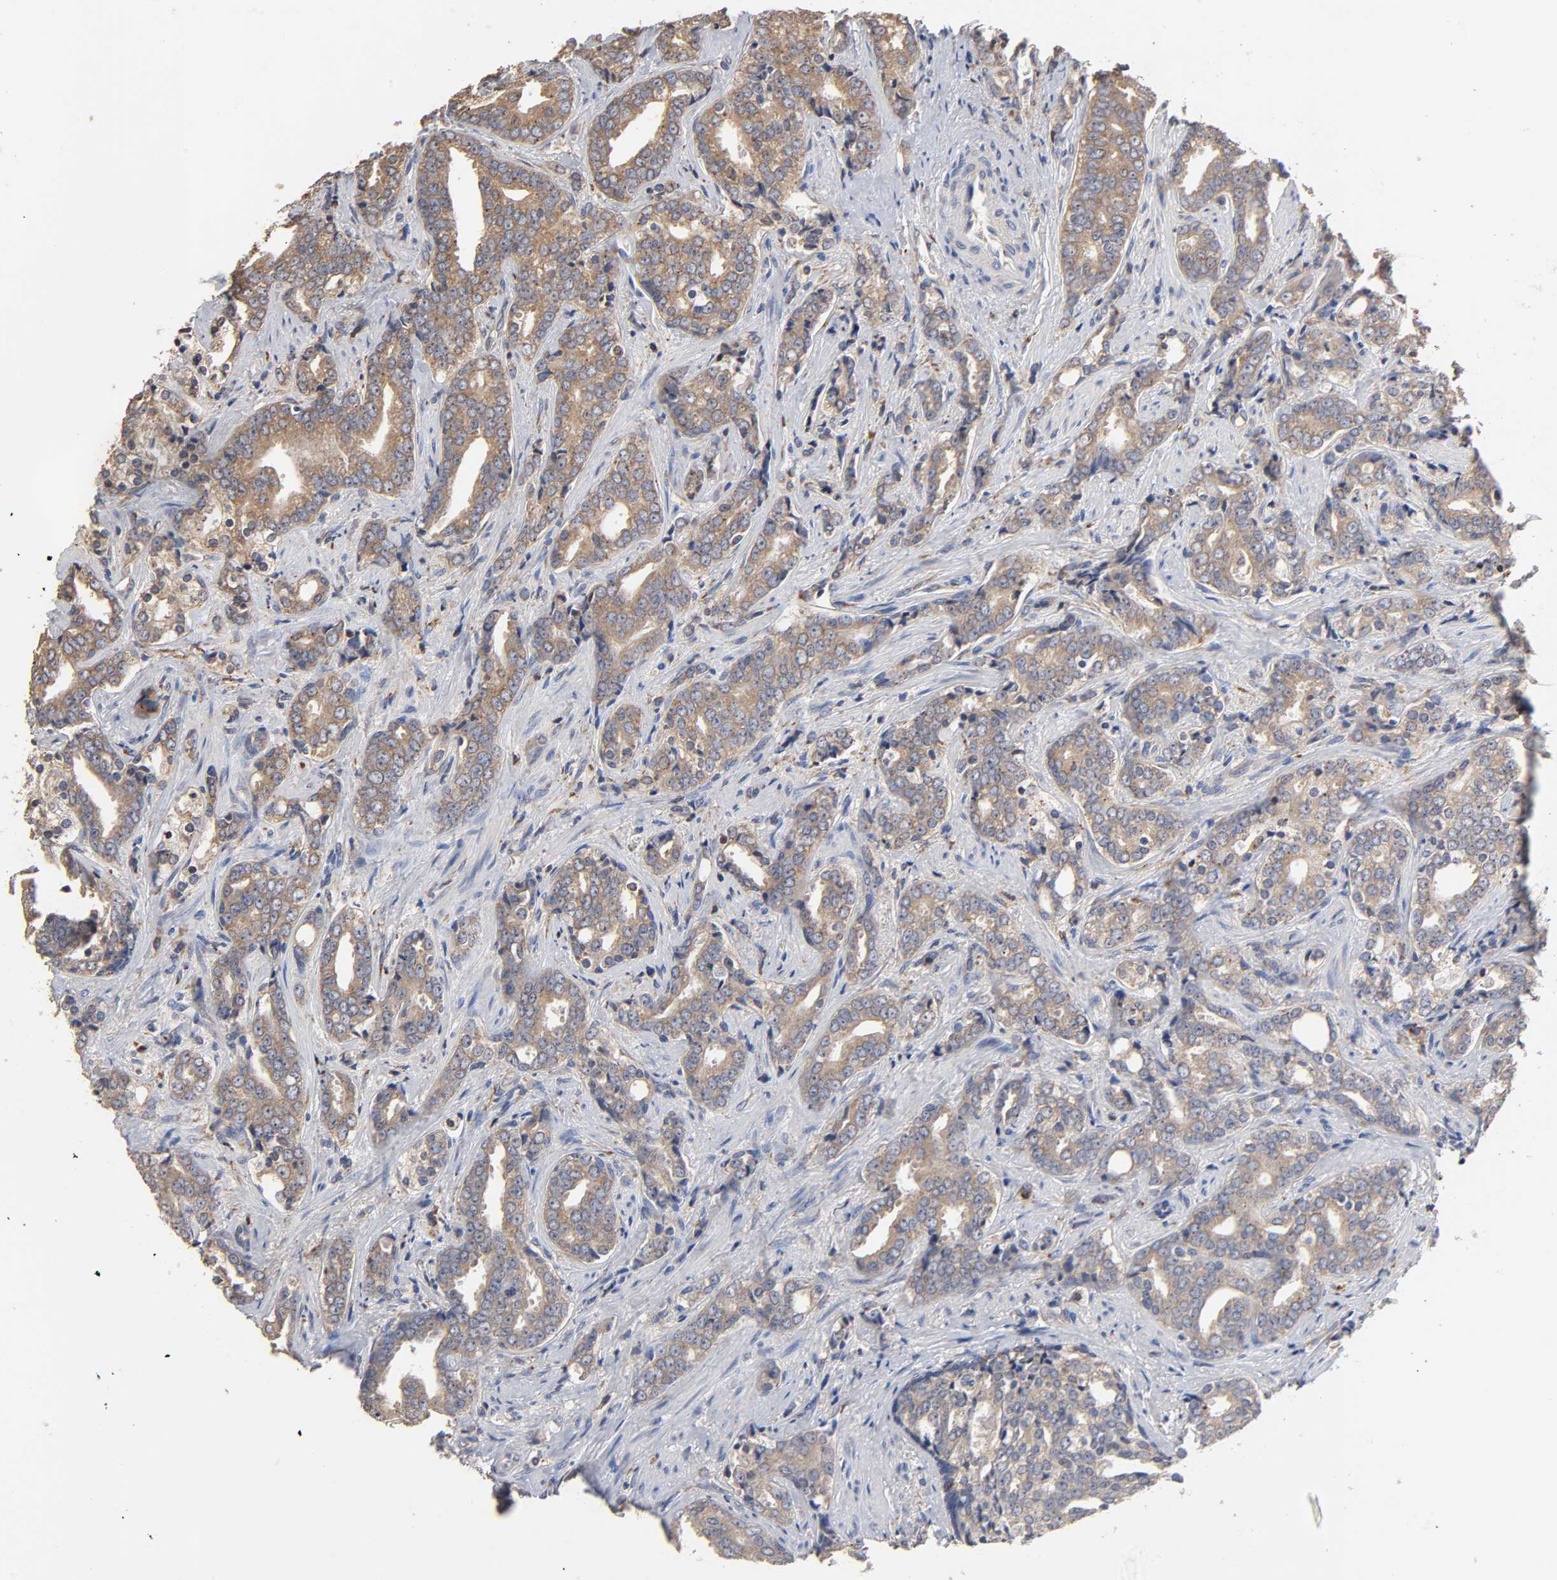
{"staining": {"intensity": "weak", "quantity": ">75%", "location": "cytoplasmic/membranous"}, "tissue": "prostate cancer", "cell_type": "Tumor cells", "image_type": "cancer", "snomed": [{"axis": "morphology", "description": "Adenocarcinoma, High grade"}, {"axis": "topography", "description": "Prostate"}], "caption": "This image reveals immunohistochemistry (IHC) staining of prostate cancer (adenocarcinoma (high-grade)), with low weak cytoplasmic/membranous expression in approximately >75% of tumor cells.", "gene": "EIF4G2", "patient": {"sex": "male", "age": 67}}